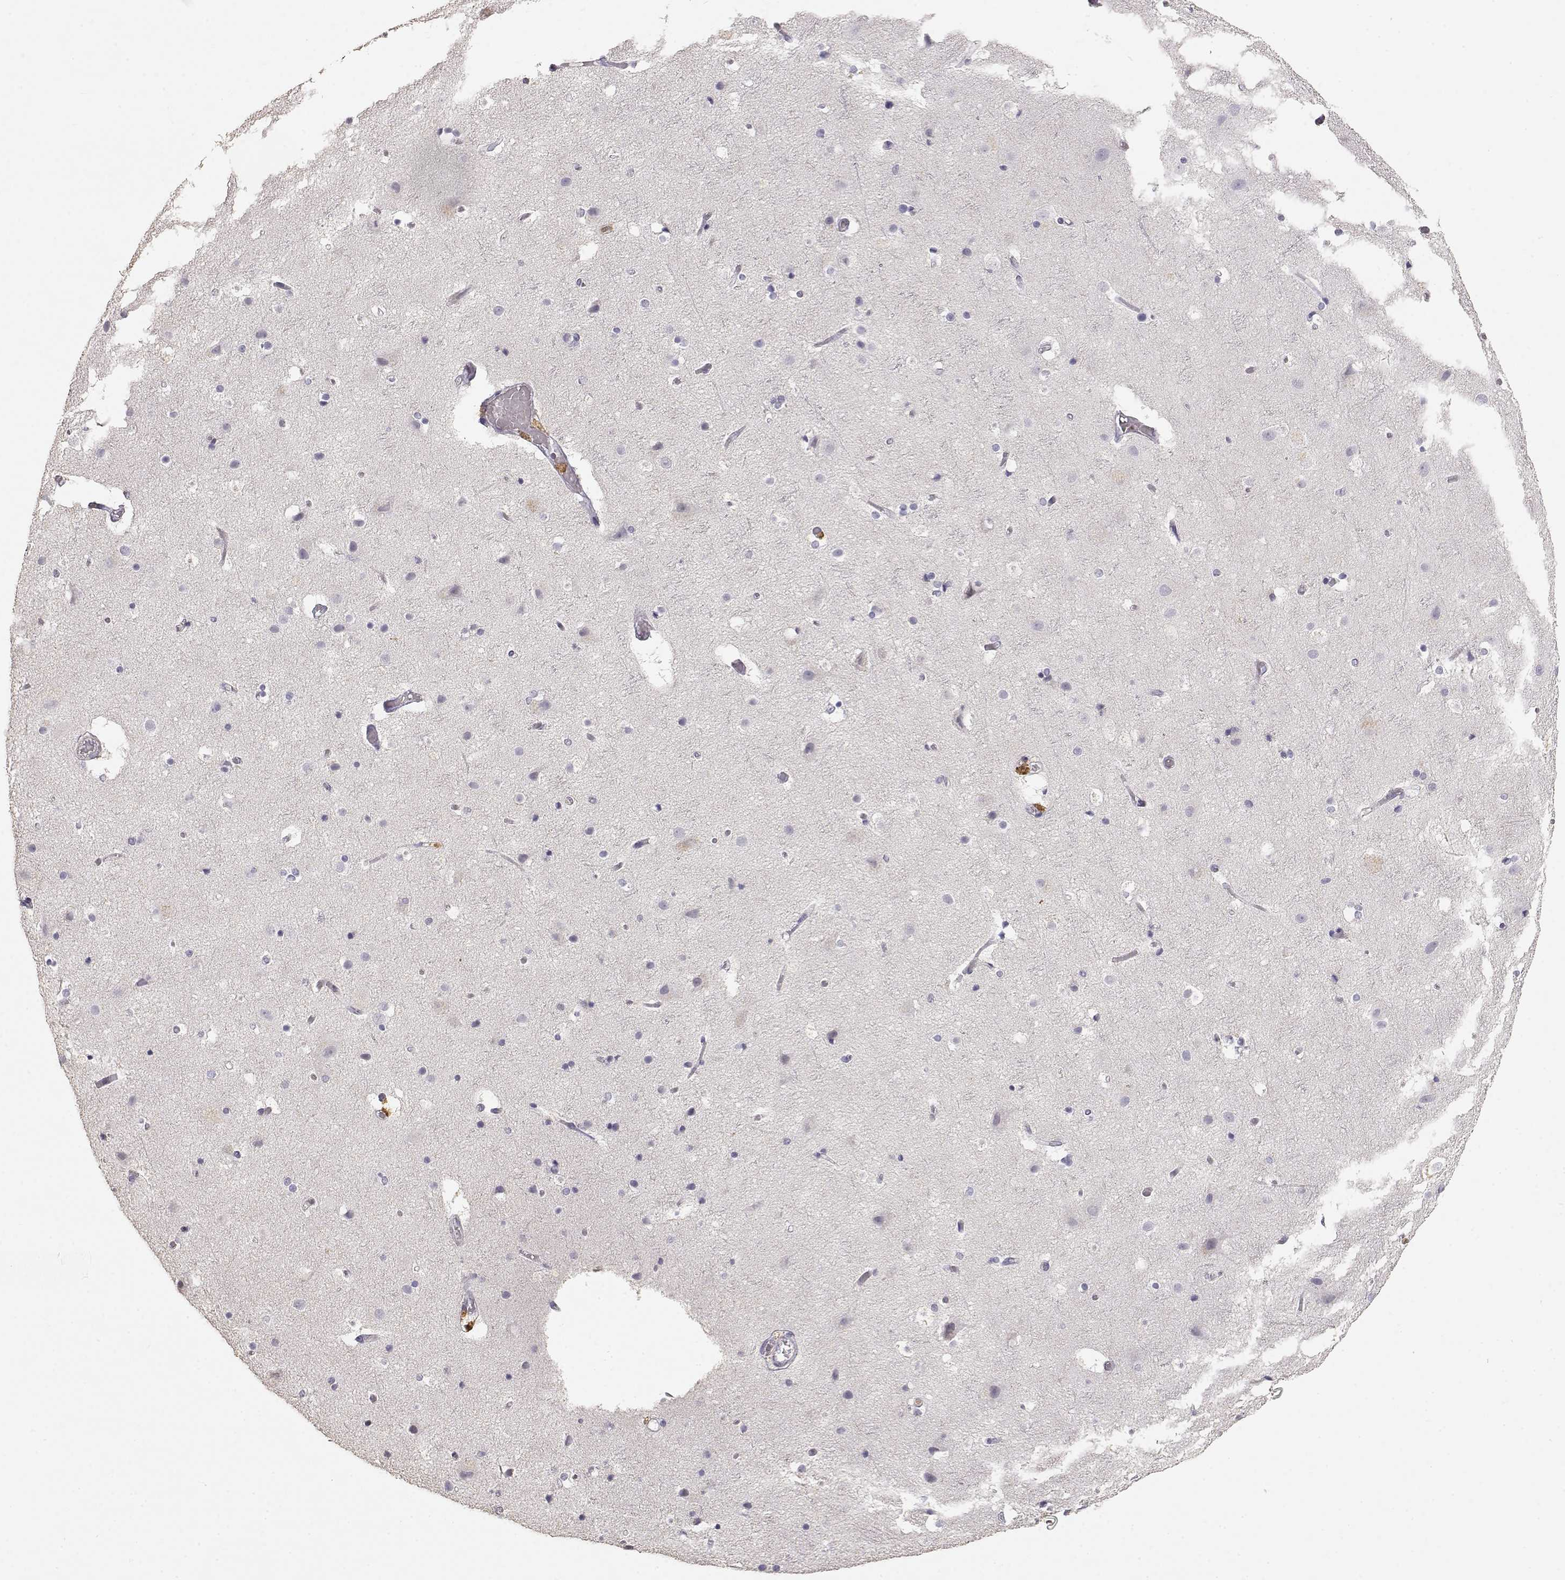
{"staining": {"intensity": "negative", "quantity": "none", "location": "none"}, "tissue": "cerebral cortex", "cell_type": "Endothelial cells", "image_type": "normal", "snomed": [{"axis": "morphology", "description": "Normal tissue, NOS"}, {"axis": "topography", "description": "Cerebral cortex"}], "caption": "The micrograph demonstrates no significant positivity in endothelial cells of cerebral cortex.", "gene": "TNFRSF10C", "patient": {"sex": "female", "age": 52}}